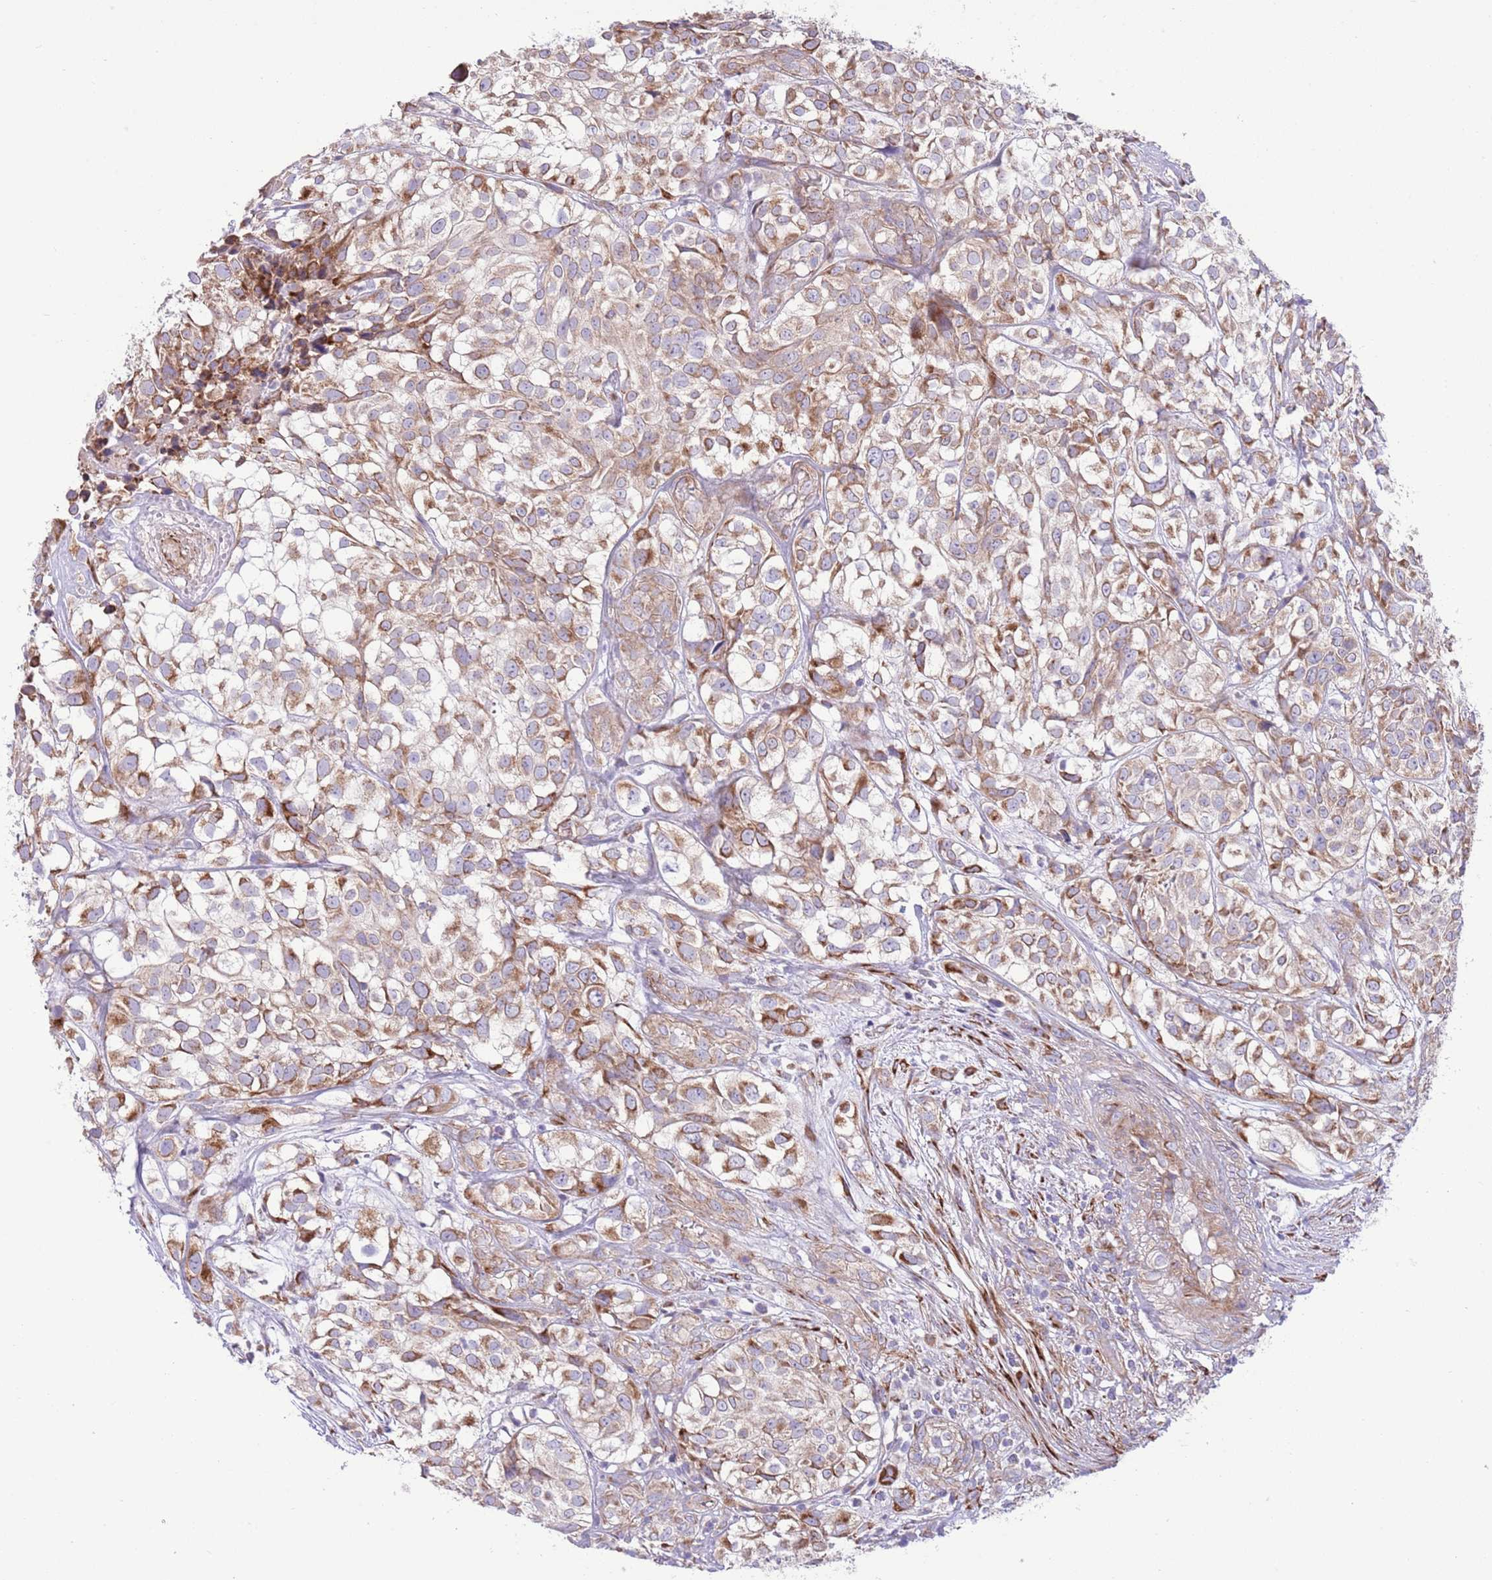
{"staining": {"intensity": "moderate", "quantity": ">75%", "location": "cytoplasmic/membranous"}, "tissue": "urothelial cancer", "cell_type": "Tumor cells", "image_type": "cancer", "snomed": [{"axis": "morphology", "description": "Urothelial carcinoma, High grade"}, {"axis": "topography", "description": "Urinary bladder"}], "caption": "Urothelial carcinoma (high-grade) tissue shows moderate cytoplasmic/membranous expression in approximately >75% of tumor cells The protein of interest is stained brown, and the nuclei are stained in blue (DAB IHC with brightfield microscopy, high magnification).", "gene": "TOMM5", "patient": {"sex": "male", "age": 56}}